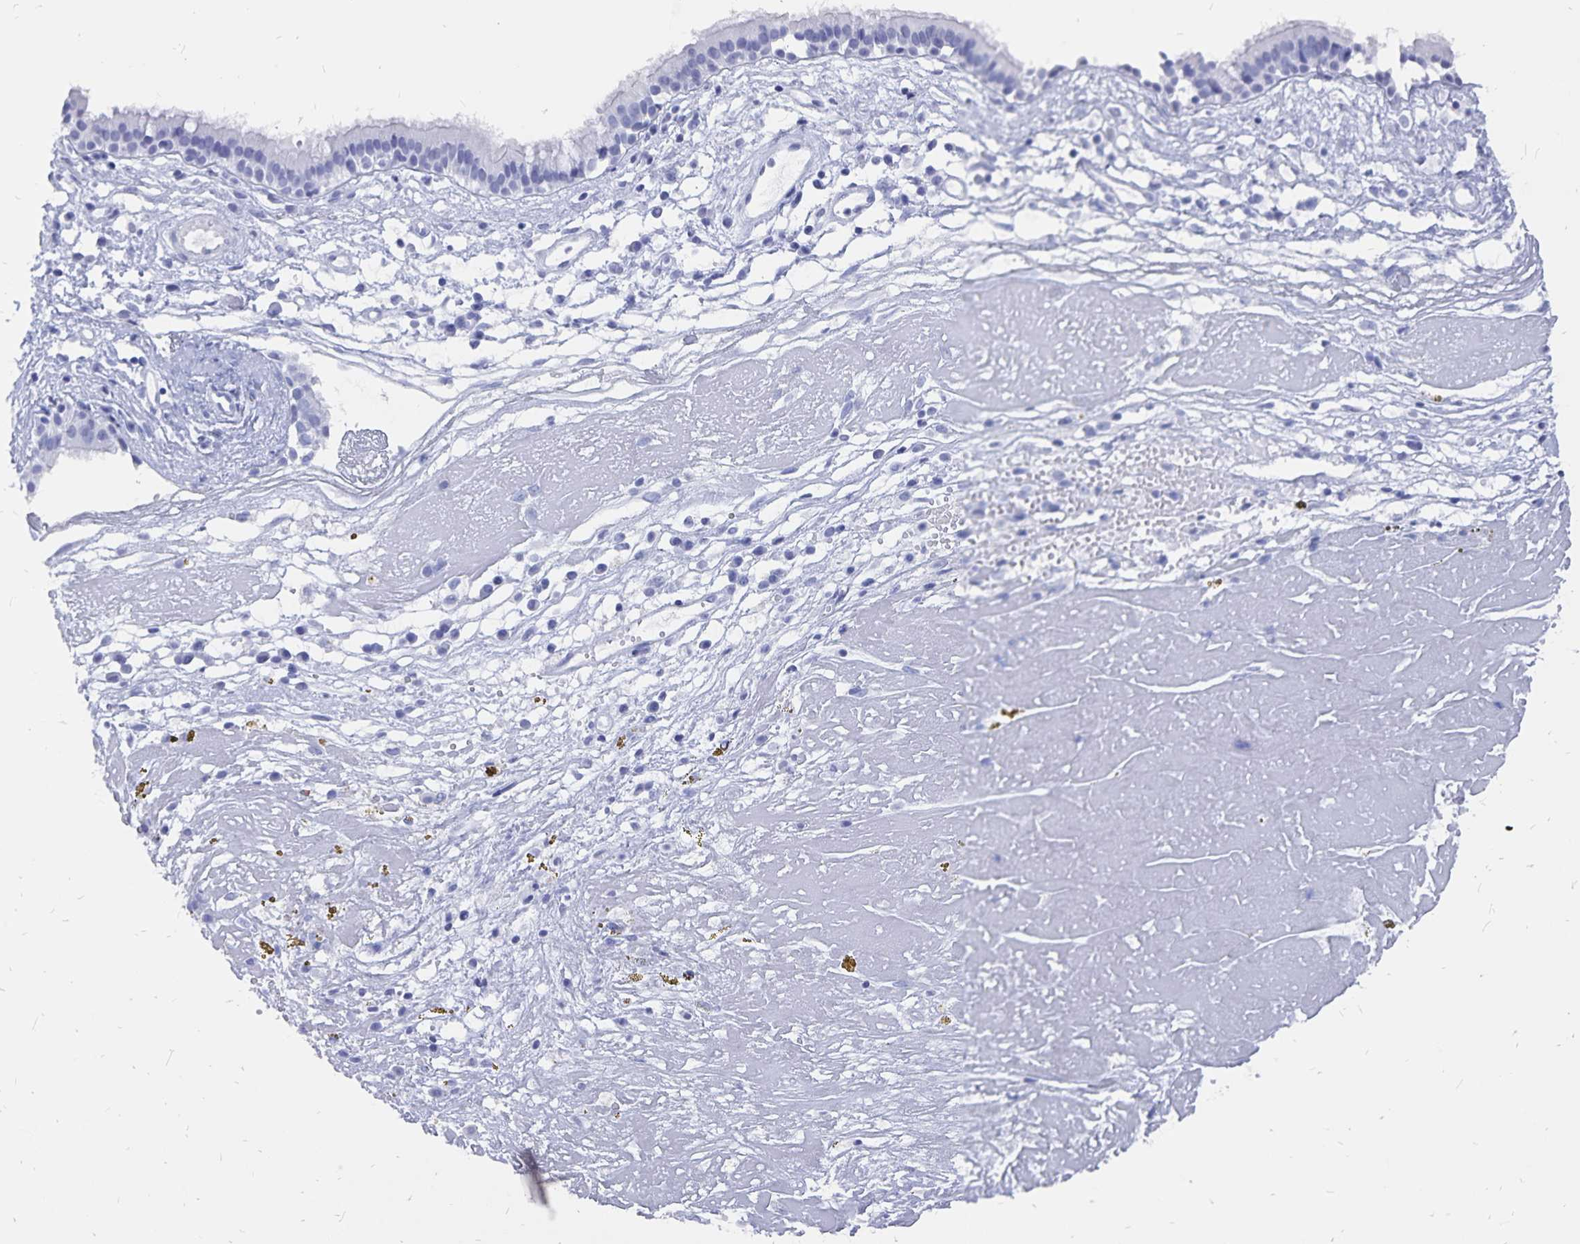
{"staining": {"intensity": "negative", "quantity": "none", "location": "none"}, "tissue": "nasopharynx", "cell_type": "Respiratory epithelial cells", "image_type": "normal", "snomed": [{"axis": "morphology", "description": "Normal tissue, NOS"}, {"axis": "topography", "description": "Nasopharynx"}], "caption": "Immunohistochemistry (IHC) of normal nasopharynx reveals no expression in respiratory epithelial cells. (Immunohistochemistry, brightfield microscopy, high magnification).", "gene": "ADH1A", "patient": {"sex": "male", "age": 24}}